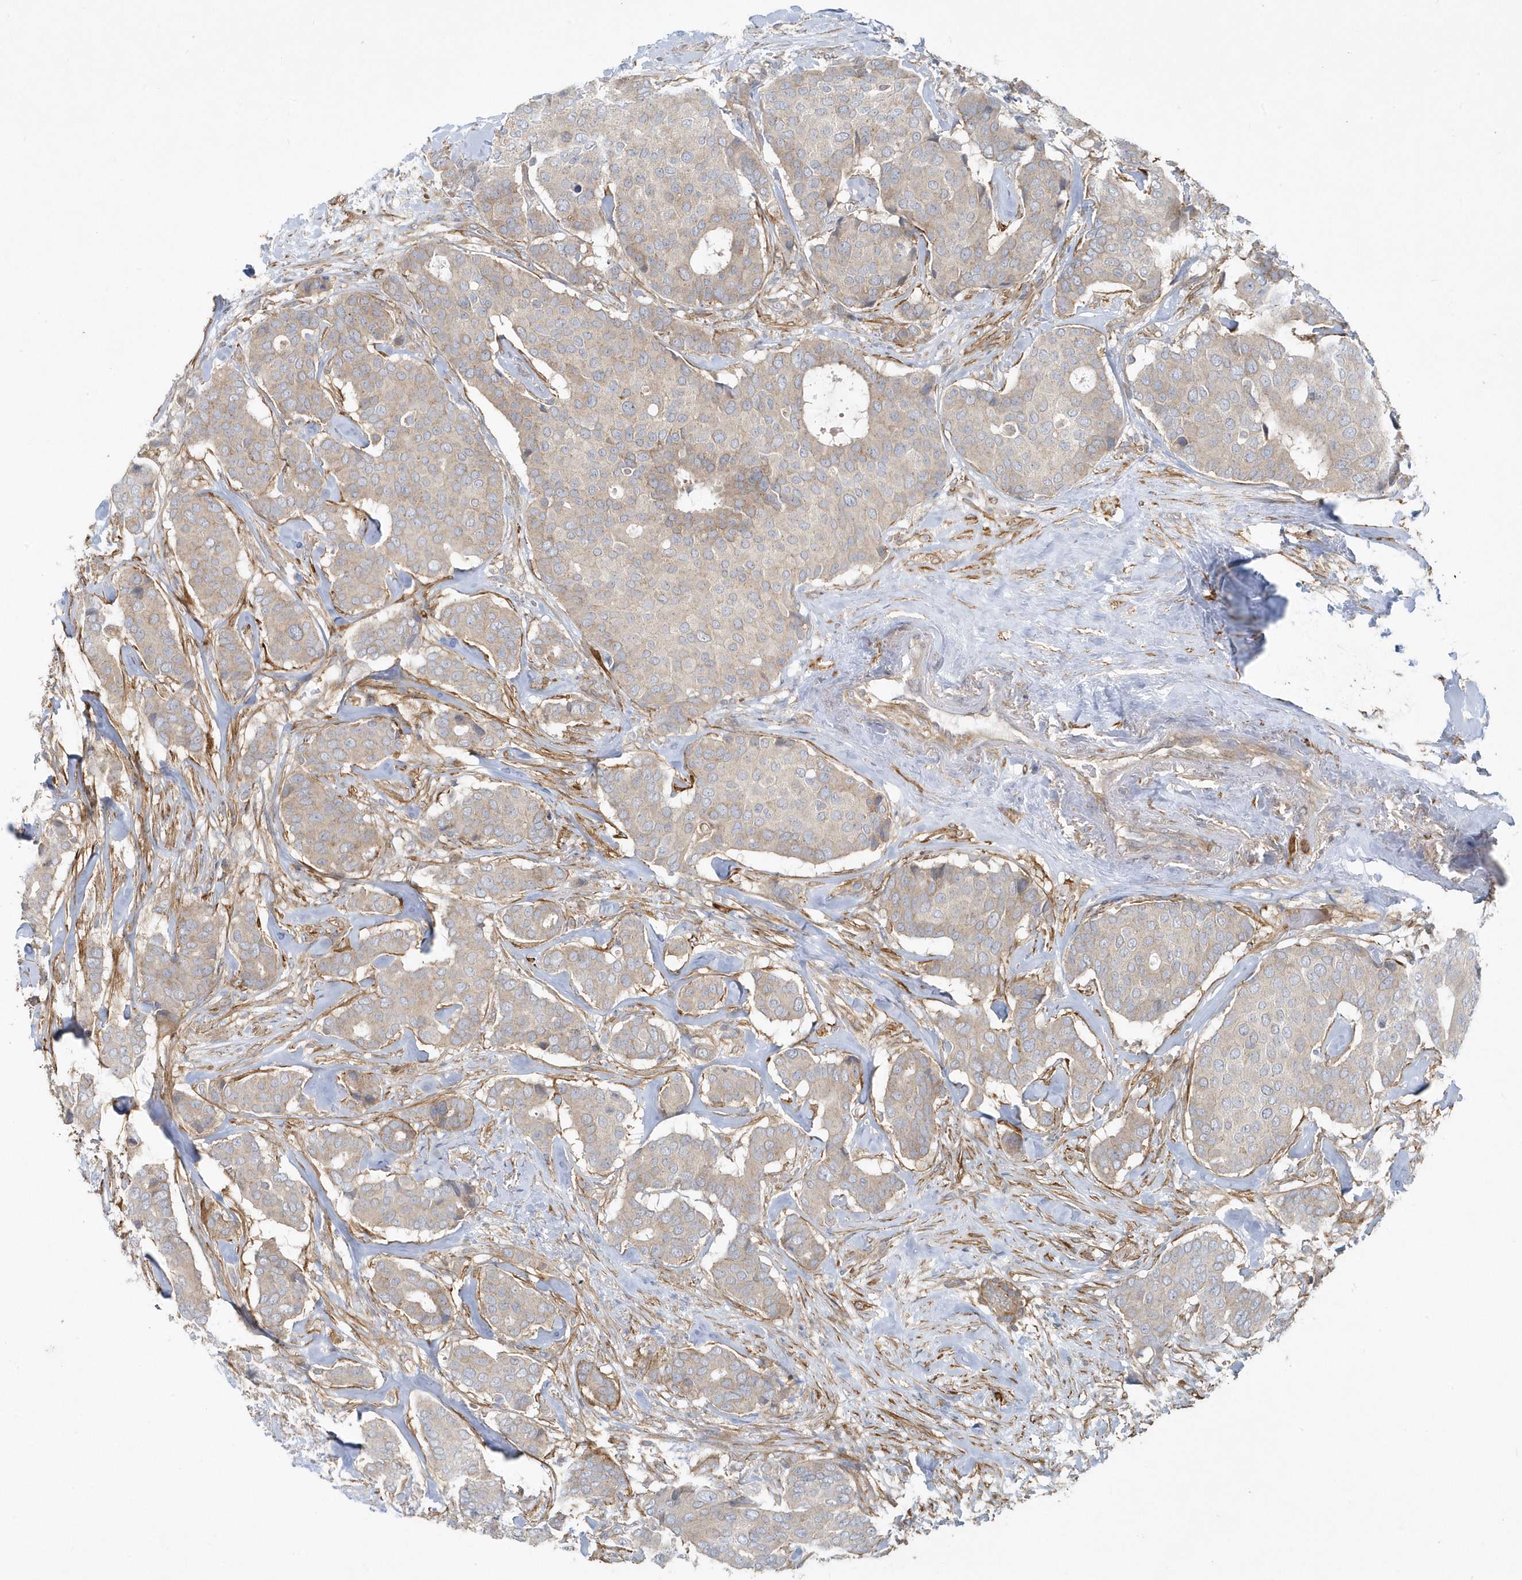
{"staining": {"intensity": "weak", "quantity": "<25%", "location": "cytoplasmic/membranous"}, "tissue": "breast cancer", "cell_type": "Tumor cells", "image_type": "cancer", "snomed": [{"axis": "morphology", "description": "Duct carcinoma"}, {"axis": "topography", "description": "Breast"}], "caption": "The micrograph reveals no significant staining in tumor cells of infiltrating ductal carcinoma (breast).", "gene": "LEXM", "patient": {"sex": "female", "age": 75}}